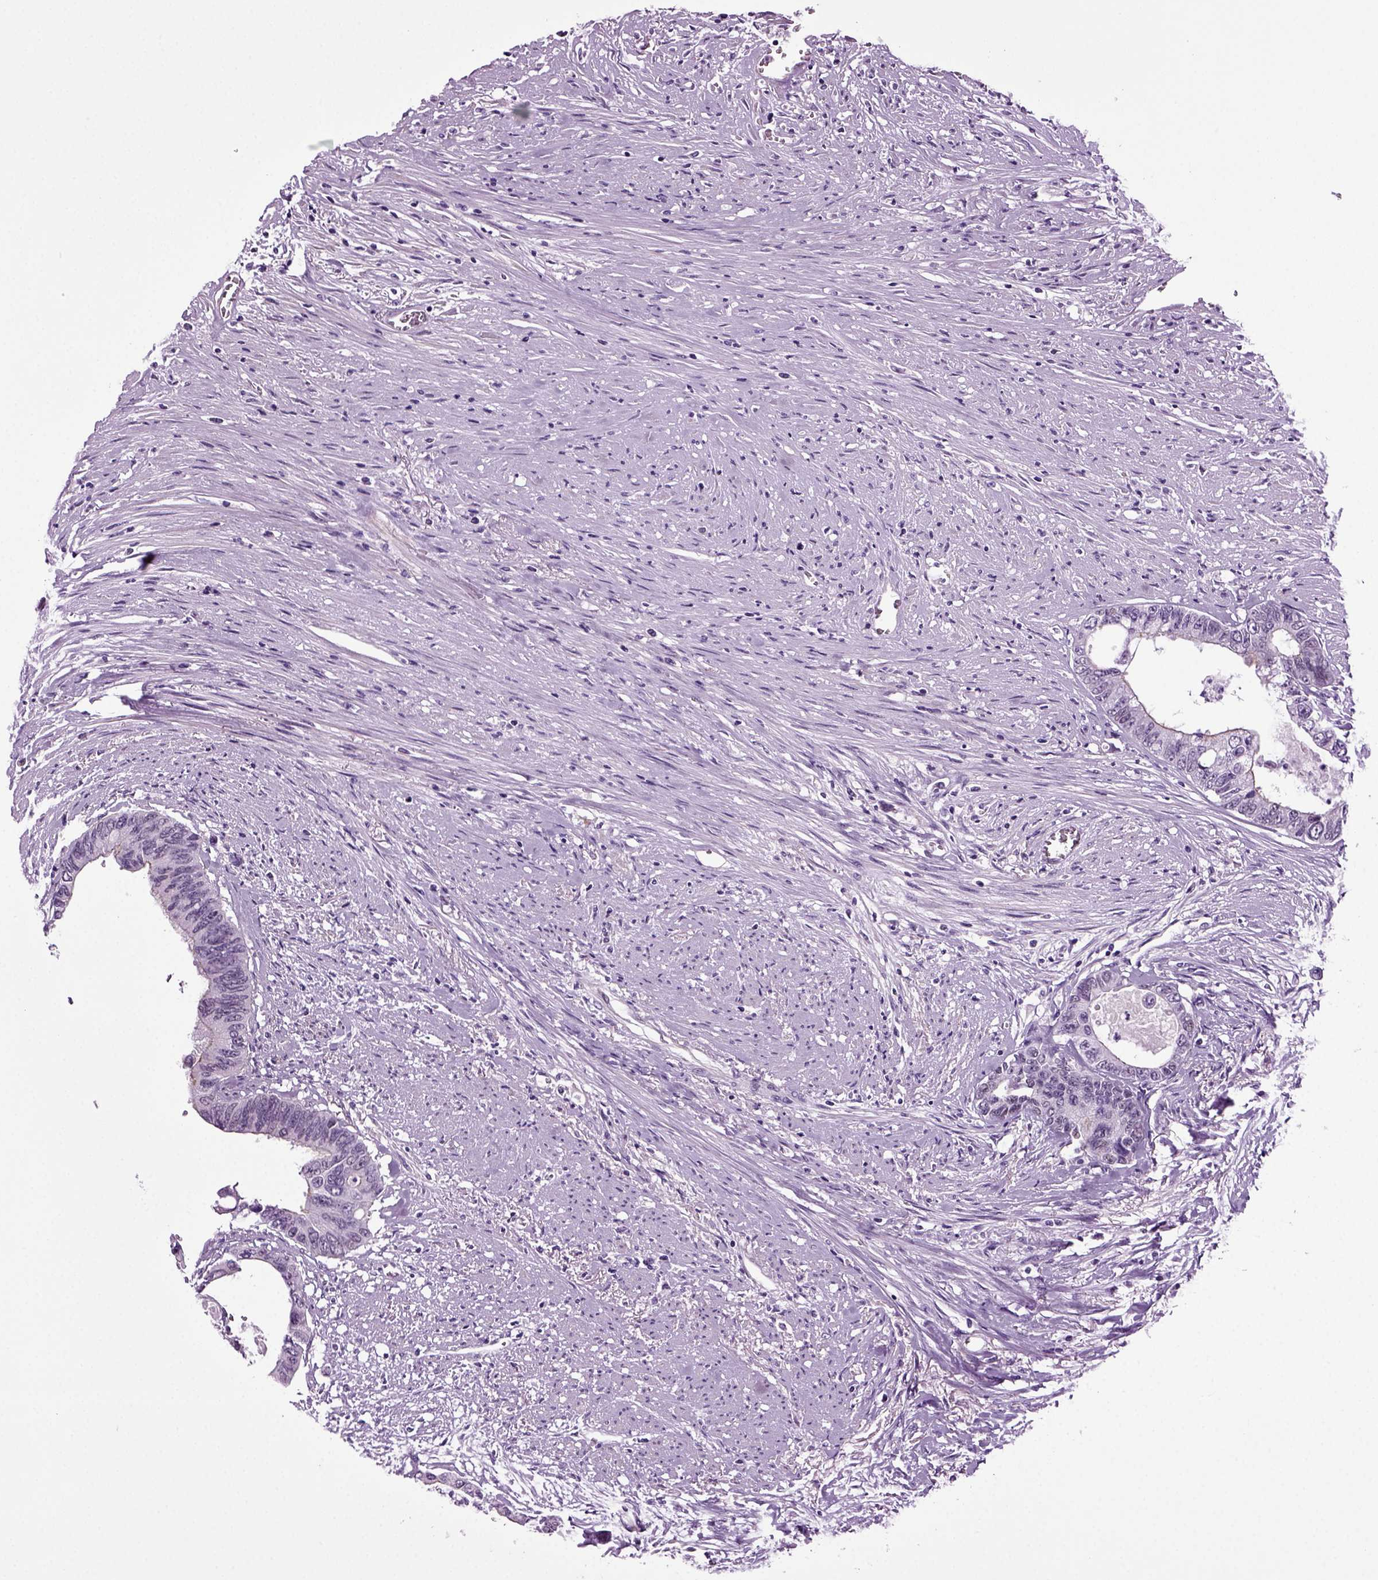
{"staining": {"intensity": "negative", "quantity": "none", "location": "none"}, "tissue": "colorectal cancer", "cell_type": "Tumor cells", "image_type": "cancer", "snomed": [{"axis": "morphology", "description": "Adenocarcinoma, NOS"}, {"axis": "topography", "description": "Rectum"}], "caption": "There is no significant expression in tumor cells of colorectal cancer (adenocarcinoma). (Stains: DAB IHC with hematoxylin counter stain, Microscopy: brightfield microscopy at high magnification).", "gene": "RFX3", "patient": {"sex": "male", "age": 59}}